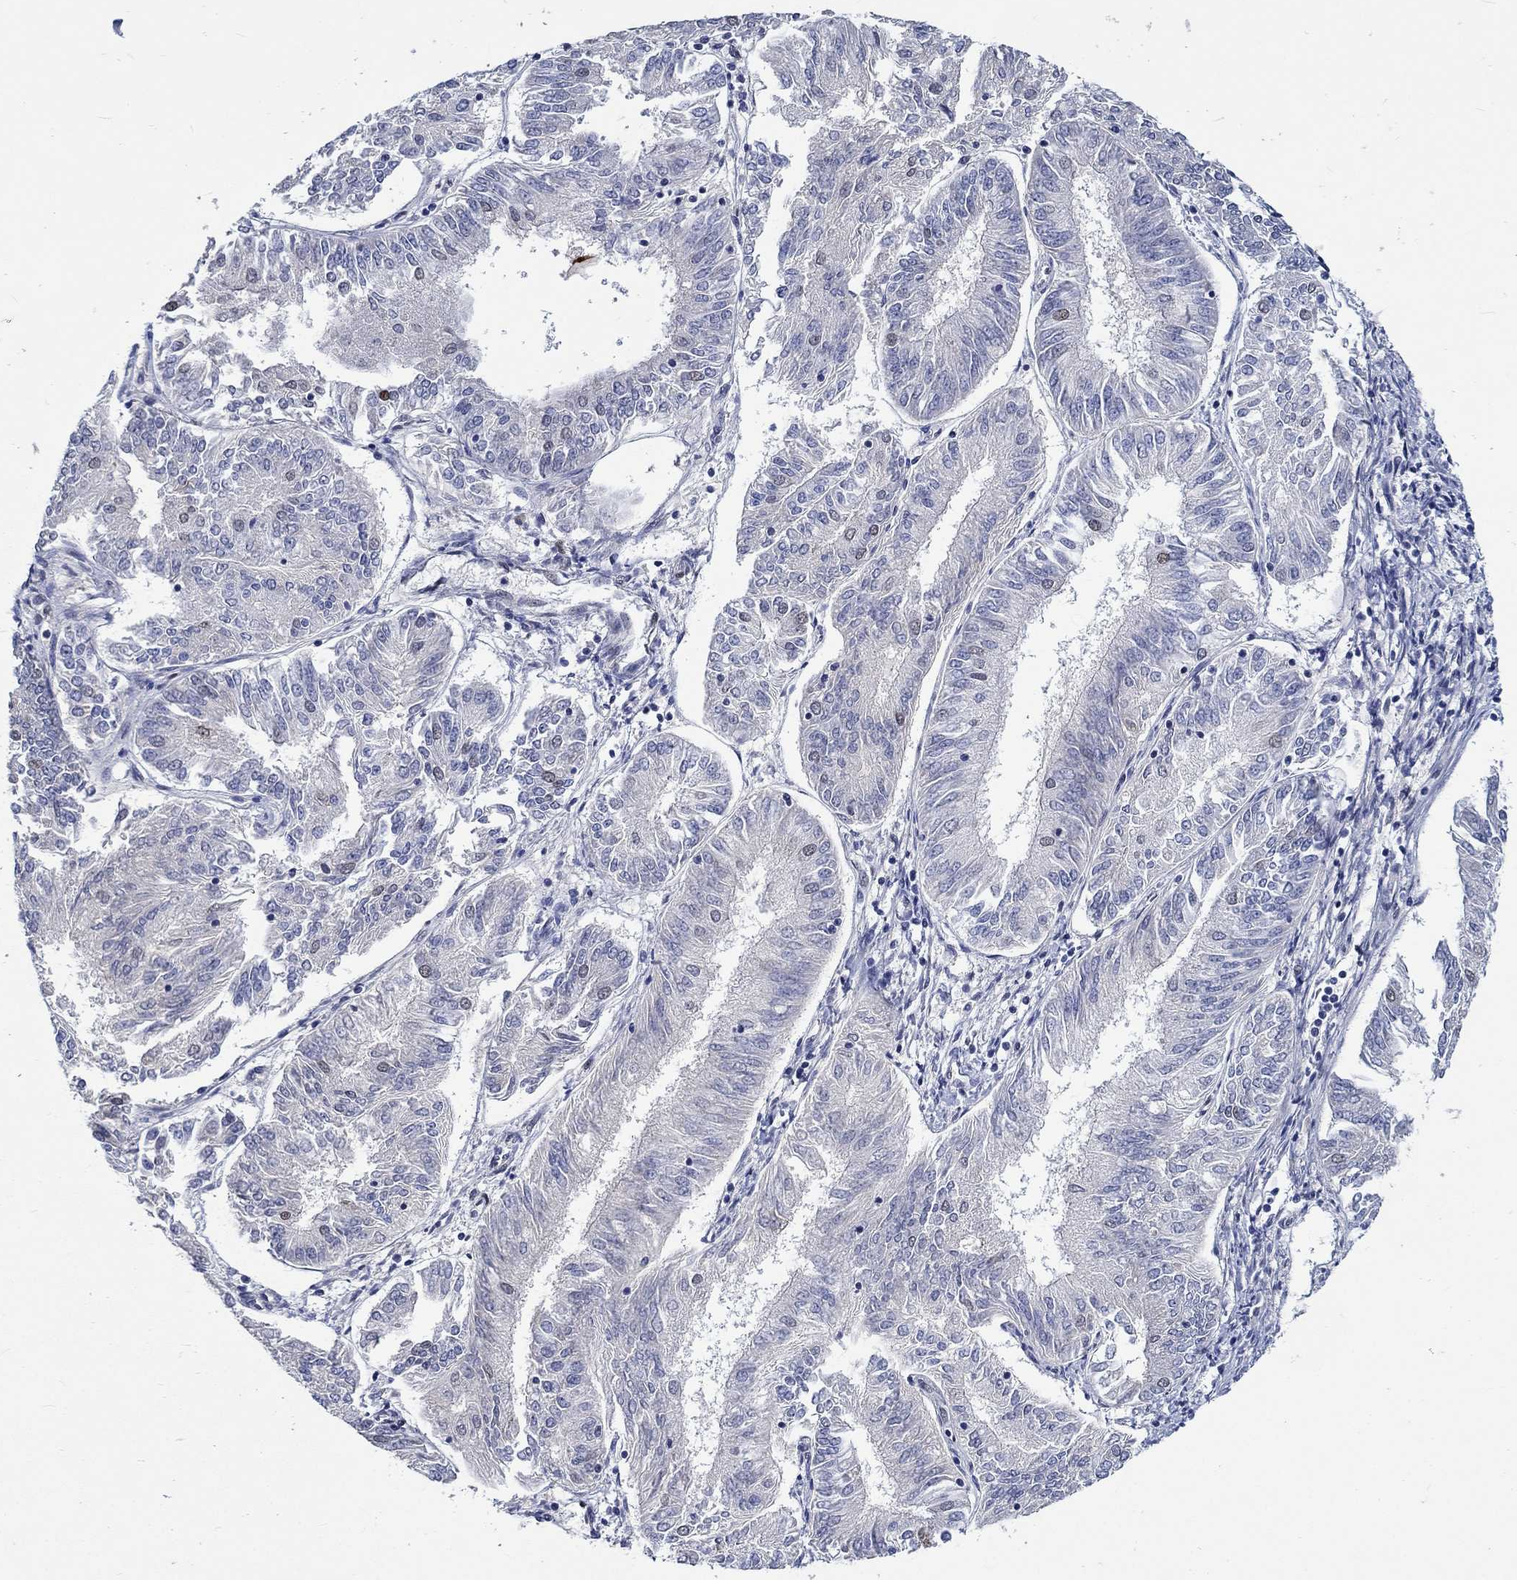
{"staining": {"intensity": "negative", "quantity": "none", "location": "none"}, "tissue": "endometrial cancer", "cell_type": "Tumor cells", "image_type": "cancer", "snomed": [{"axis": "morphology", "description": "Adenocarcinoma, NOS"}, {"axis": "topography", "description": "Endometrium"}], "caption": "DAB (3,3'-diaminobenzidine) immunohistochemical staining of endometrial cancer reveals no significant expression in tumor cells.", "gene": "GATA2", "patient": {"sex": "female", "age": 58}}